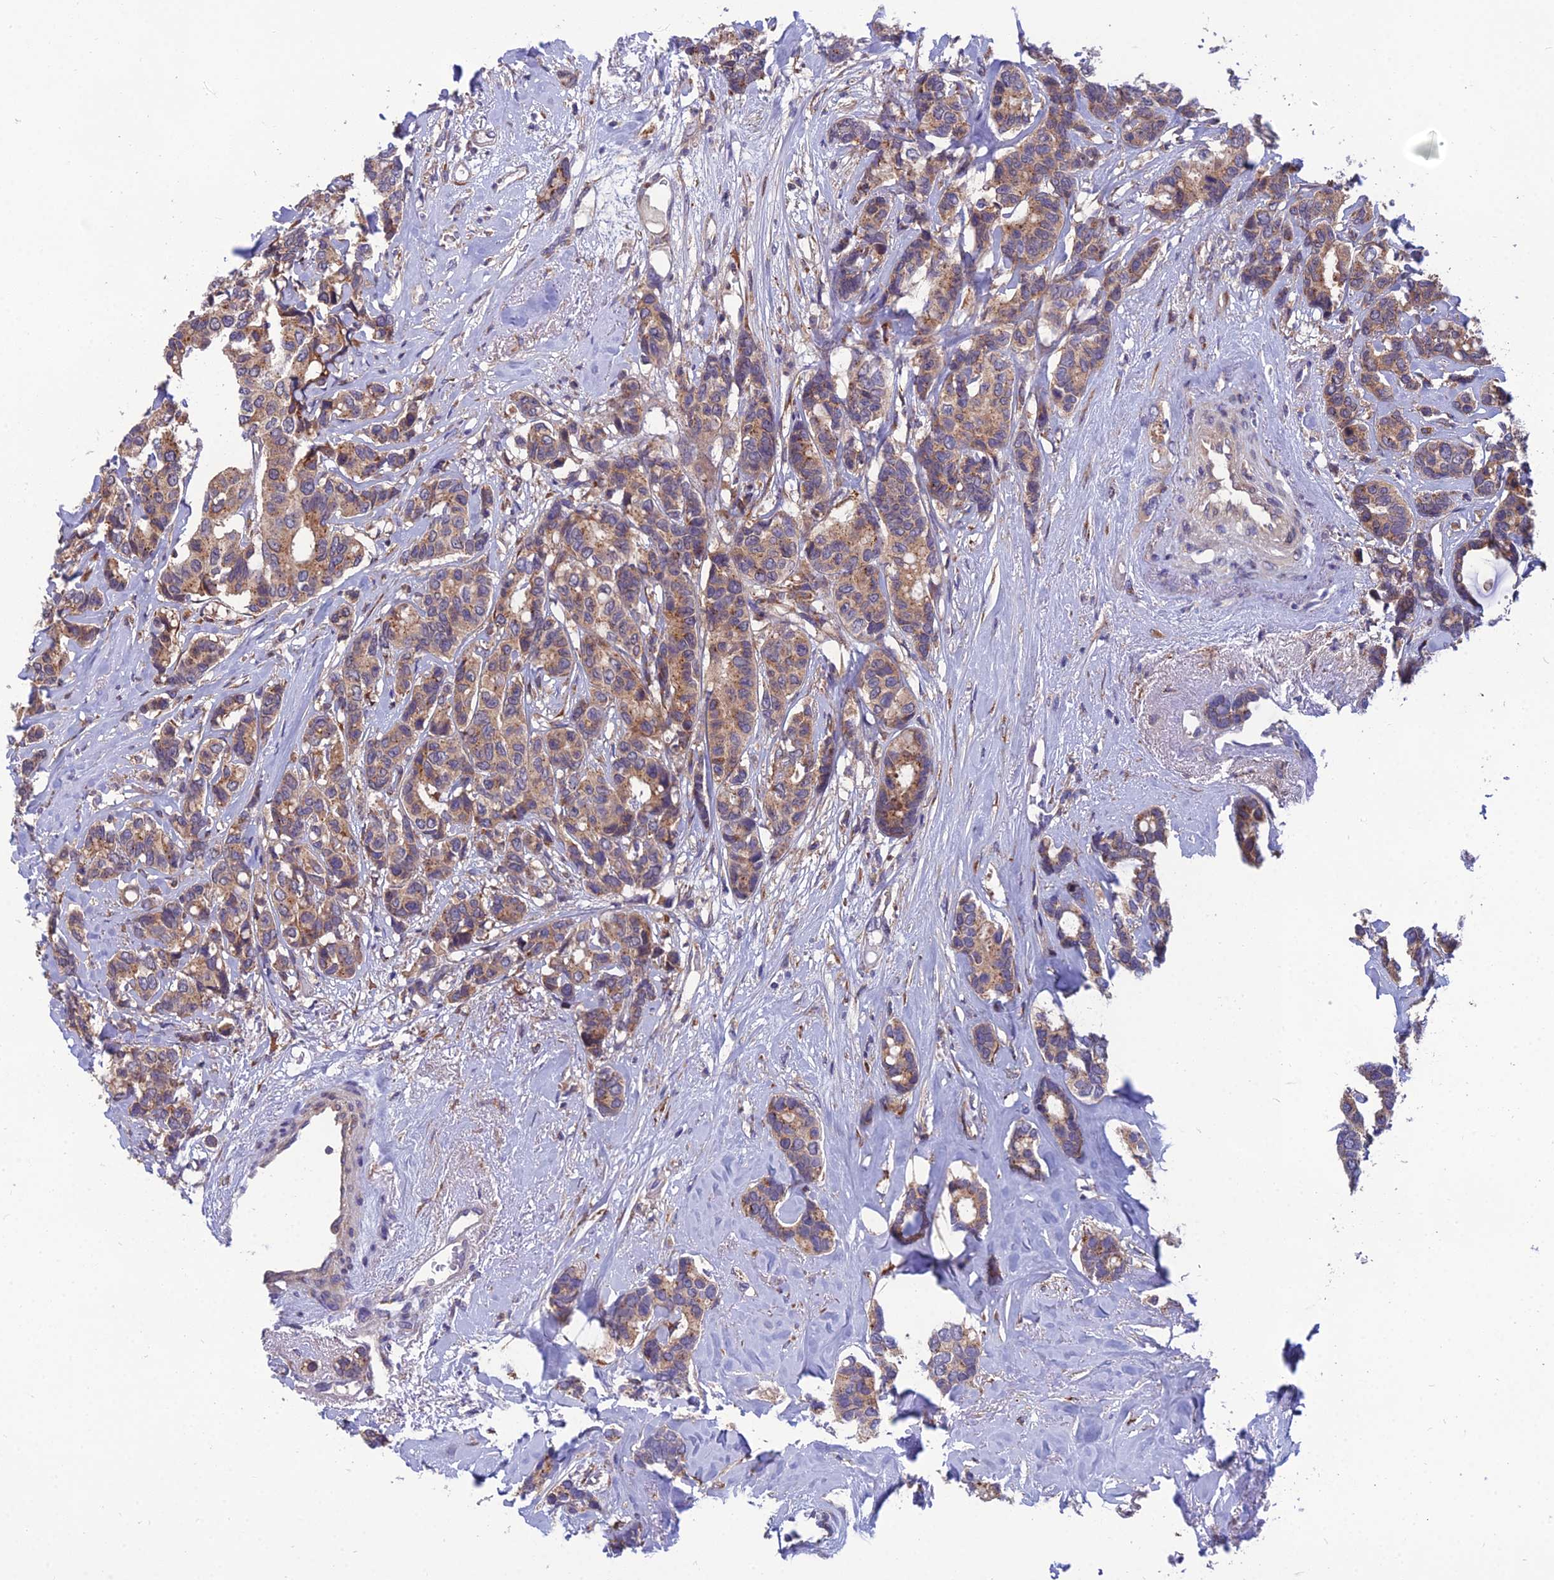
{"staining": {"intensity": "moderate", "quantity": ">75%", "location": "cytoplasmic/membranous"}, "tissue": "breast cancer", "cell_type": "Tumor cells", "image_type": "cancer", "snomed": [{"axis": "morphology", "description": "Duct carcinoma"}, {"axis": "topography", "description": "Breast"}], "caption": "Tumor cells display moderate cytoplasmic/membranous positivity in approximately >75% of cells in intraductal carcinoma (breast).", "gene": "UMAD1", "patient": {"sex": "female", "age": 87}}